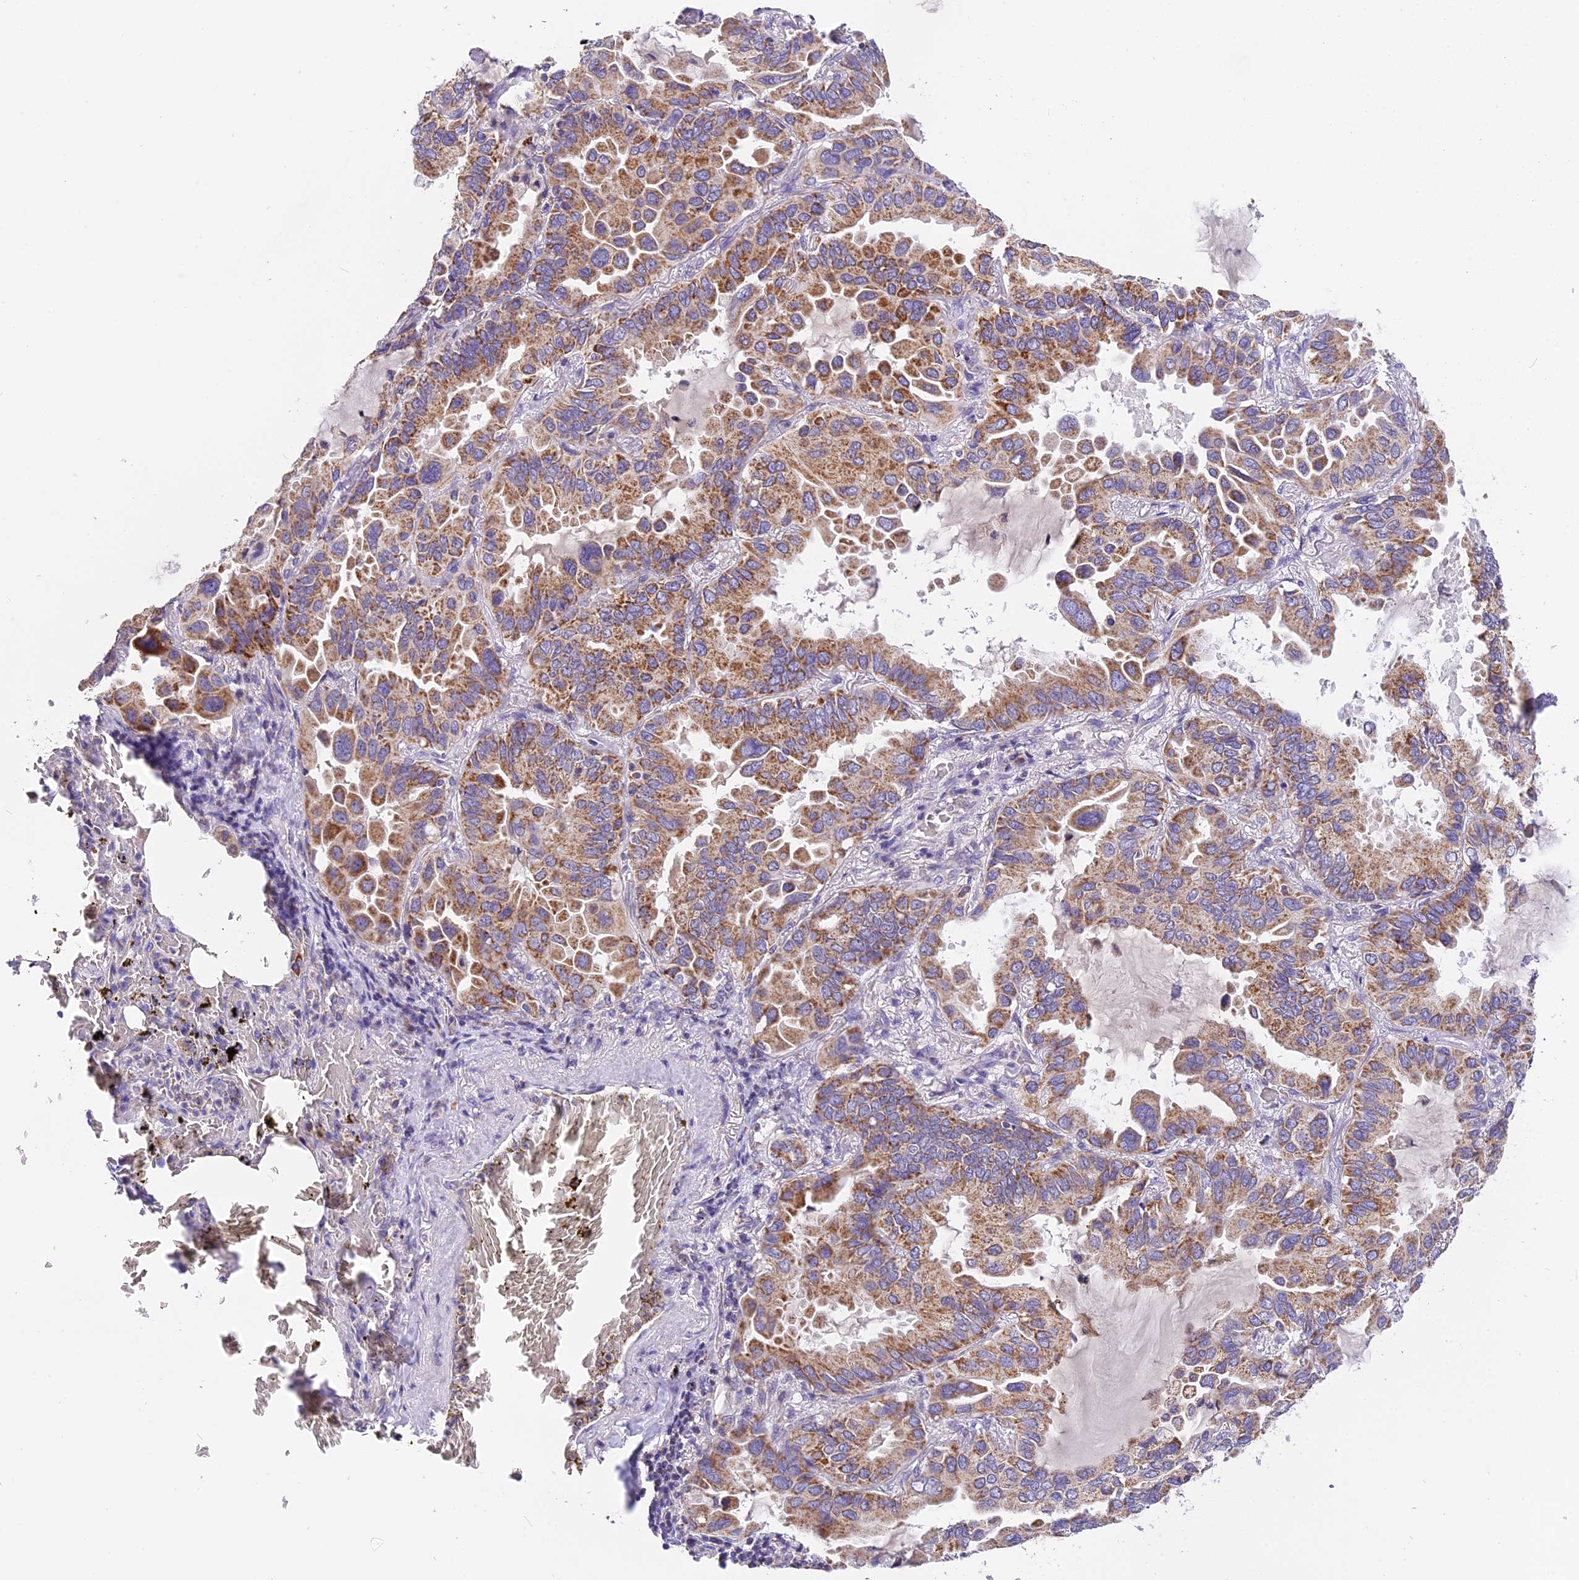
{"staining": {"intensity": "moderate", "quantity": ">75%", "location": "cytoplasmic/membranous"}, "tissue": "lung cancer", "cell_type": "Tumor cells", "image_type": "cancer", "snomed": [{"axis": "morphology", "description": "Adenocarcinoma, NOS"}, {"axis": "topography", "description": "Lung"}], "caption": "The photomicrograph demonstrates a brown stain indicating the presence of a protein in the cytoplasmic/membranous of tumor cells in lung adenocarcinoma.", "gene": "MGME1", "patient": {"sex": "male", "age": 64}}